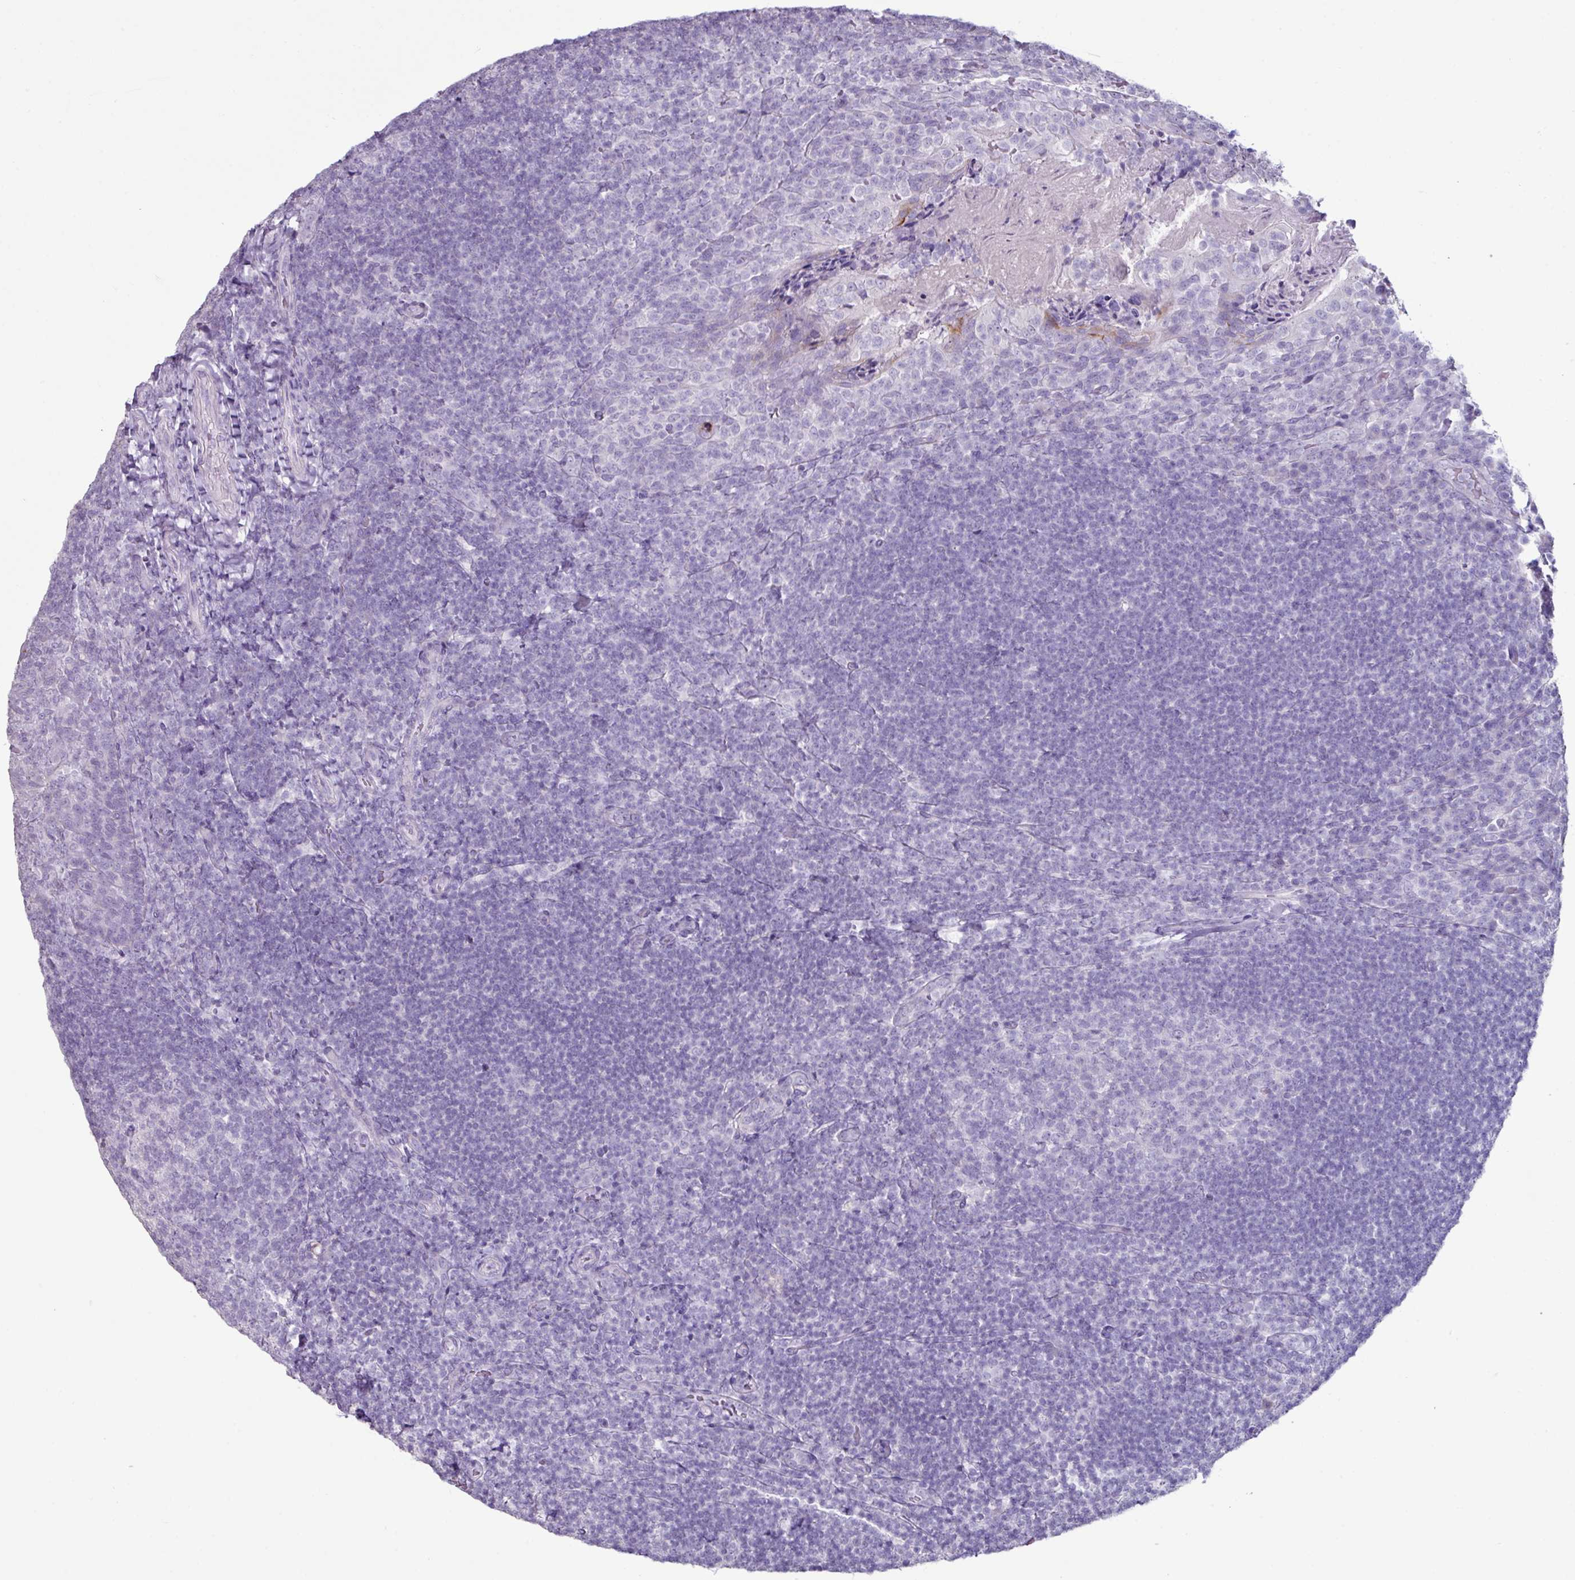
{"staining": {"intensity": "negative", "quantity": "none", "location": "none"}, "tissue": "tonsil", "cell_type": "Germinal center cells", "image_type": "normal", "snomed": [{"axis": "morphology", "description": "Normal tissue, NOS"}, {"axis": "topography", "description": "Tonsil"}], "caption": "Germinal center cells are negative for protein expression in benign human tonsil. Brightfield microscopy of immunohistochemistry stained with DAB (brown) and hematoxylin (blue), captured at high magnification.", "gene": "GLP2R", "patient": {"sex": "female", "age": 10}}